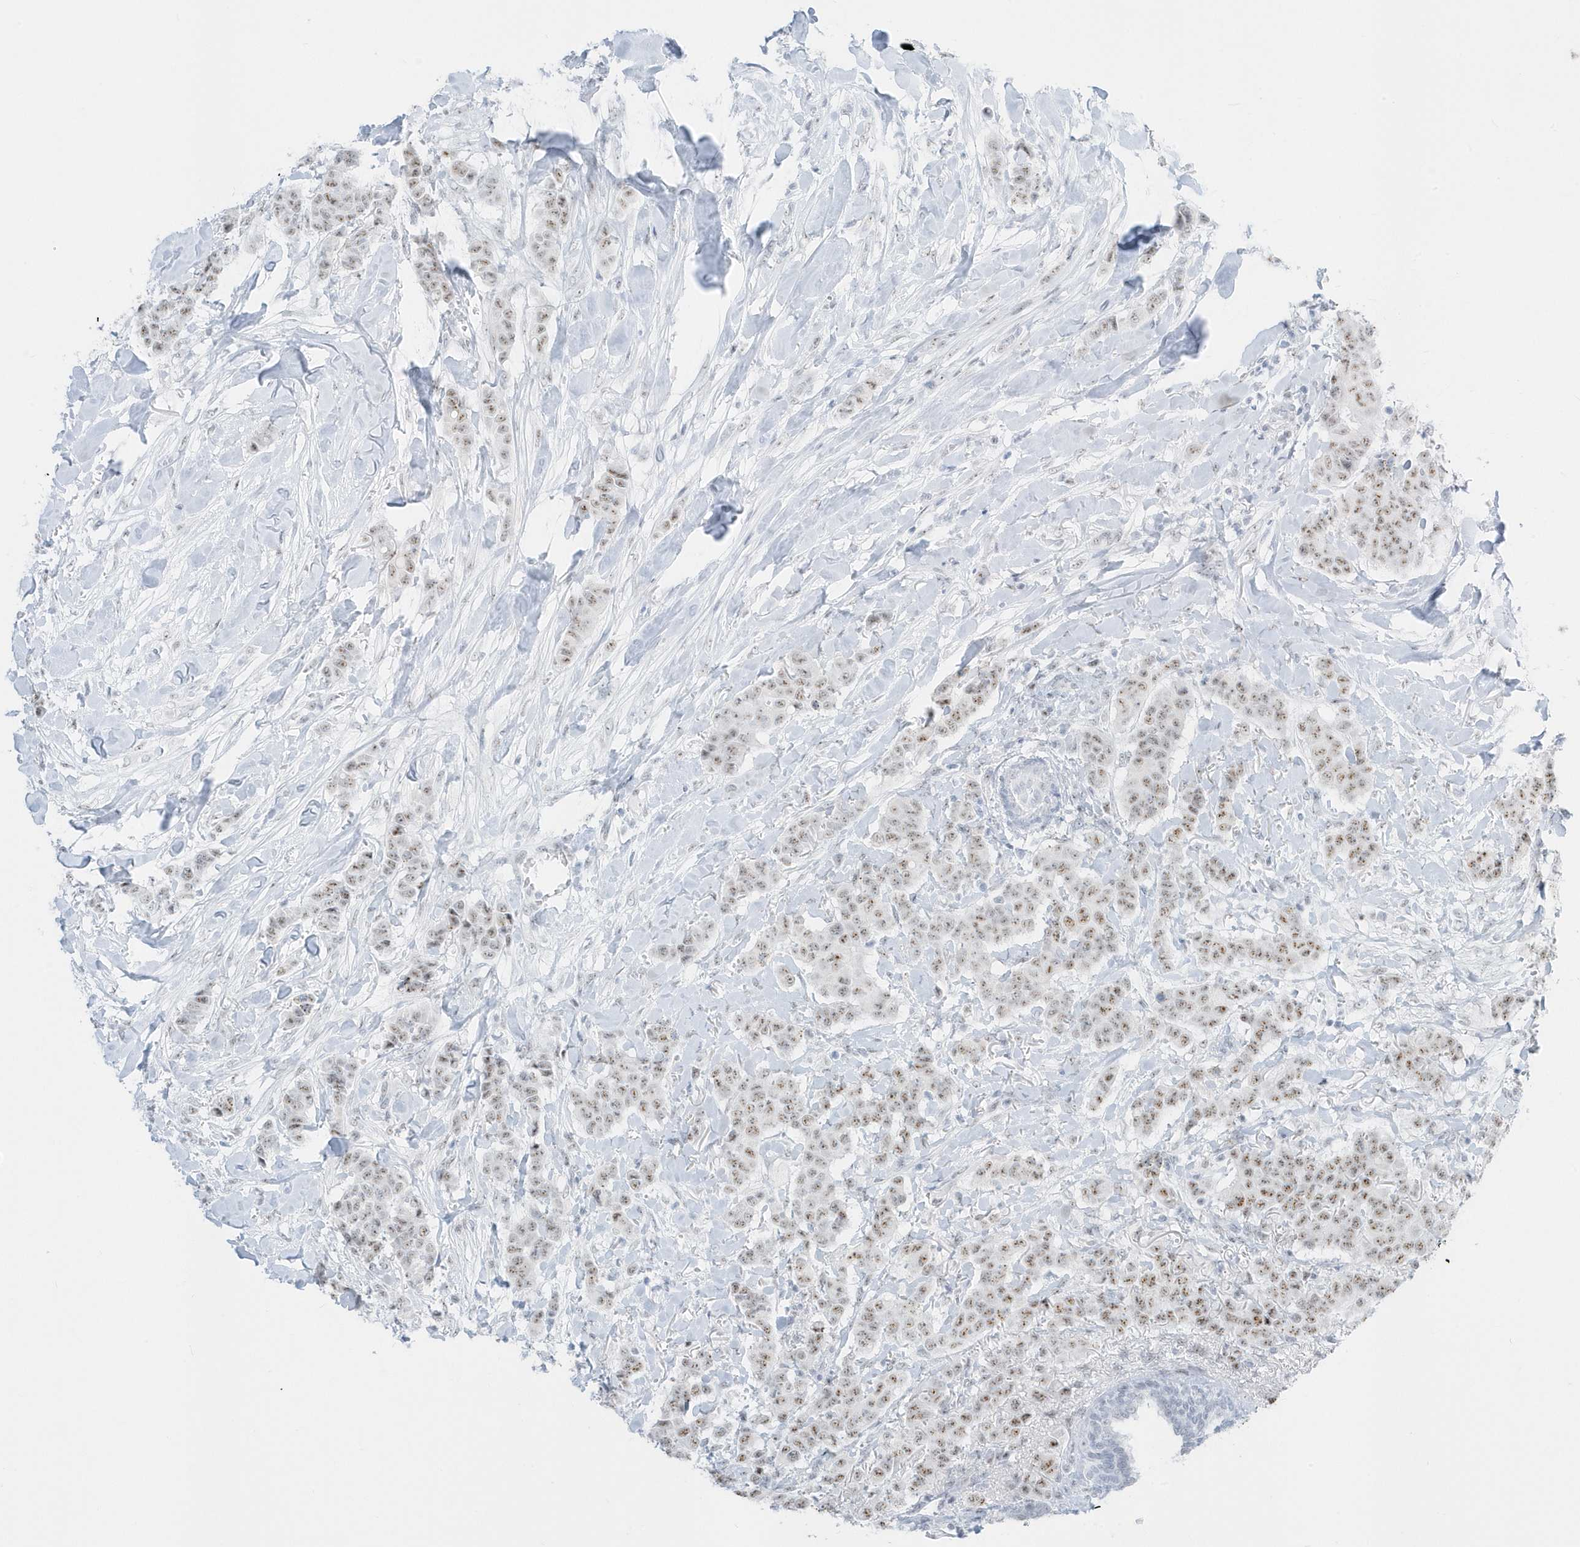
{"staining": {"intensity": "moderate", "quantity": ">75%", "location": "nuclear"}, "tissue": "breast cancer", "cell_type": "Tumor cells", "image_type": "cancer", "snomed": [{"axis": "morphology", "description": "Duct carcinoma"}, {"axis": "topography", "description": "Breast"}], "caption": "The histopathology image demonstrates a brown stain indicating the presence of a protein in the nuclear of tumor cells in breast cancer (intraductal carcinoma).", "gene": "PLEKHN1", "patient": {"sex": "female", "age": 40}}